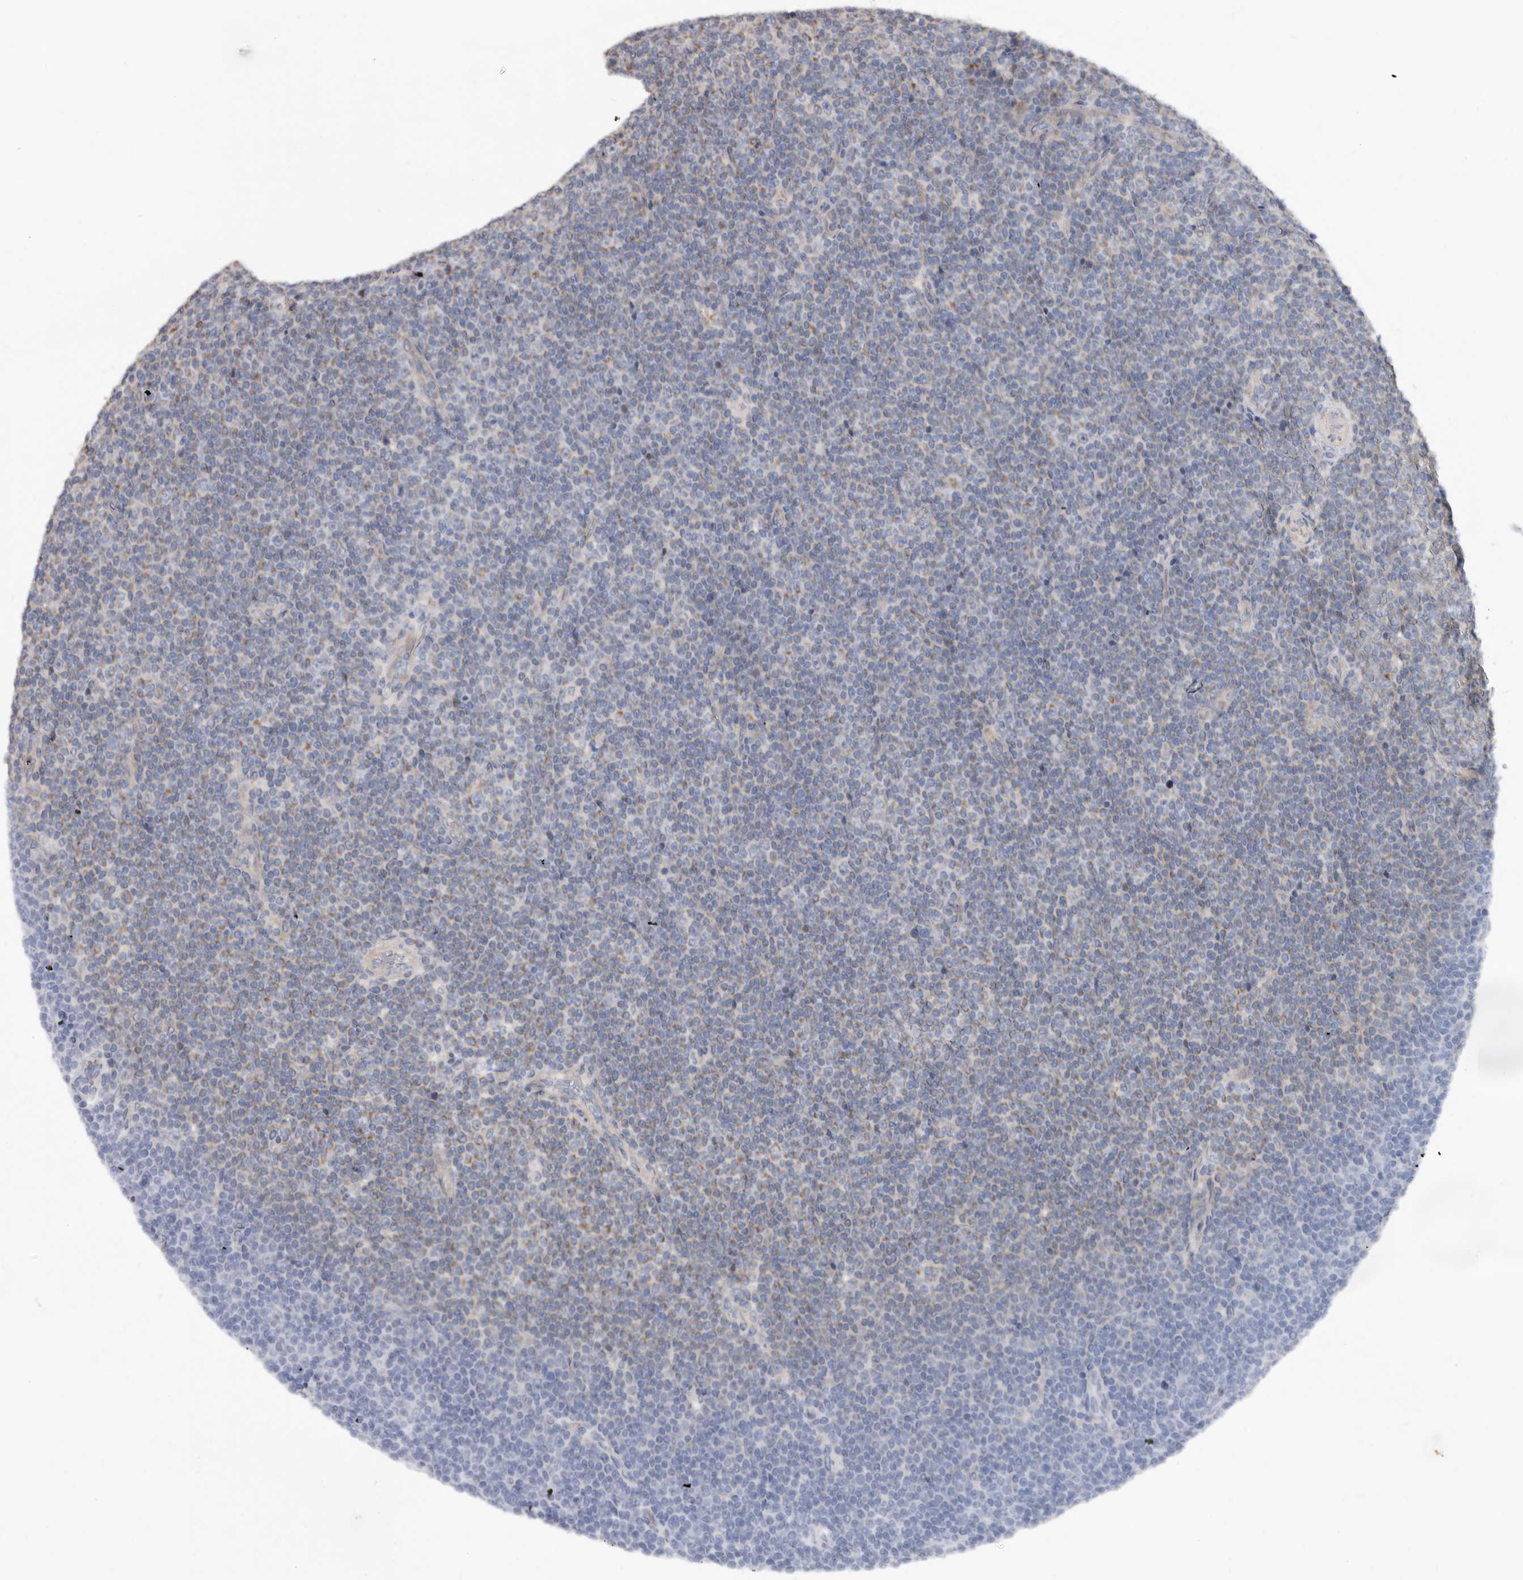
{"staining": {"intensity": "weak", "quantity": "<25%", "location": "cytoplasmic/membranous"}, "tissue": "lymphoma", "cell_type": "Tumor cells", "image_type": "cancer", "snomed": [{"axis": "morphology", "description": "Malignant lymphoma, non-Hodgkin's type, Low grade"}, {"axis": "topography", "description": "Lymph node"}], "caption": "An image of human lymphoma is negative for staining in tumor cells.", "gene": "SPTA1", "patient": {"sex": "female", "age": 67}}